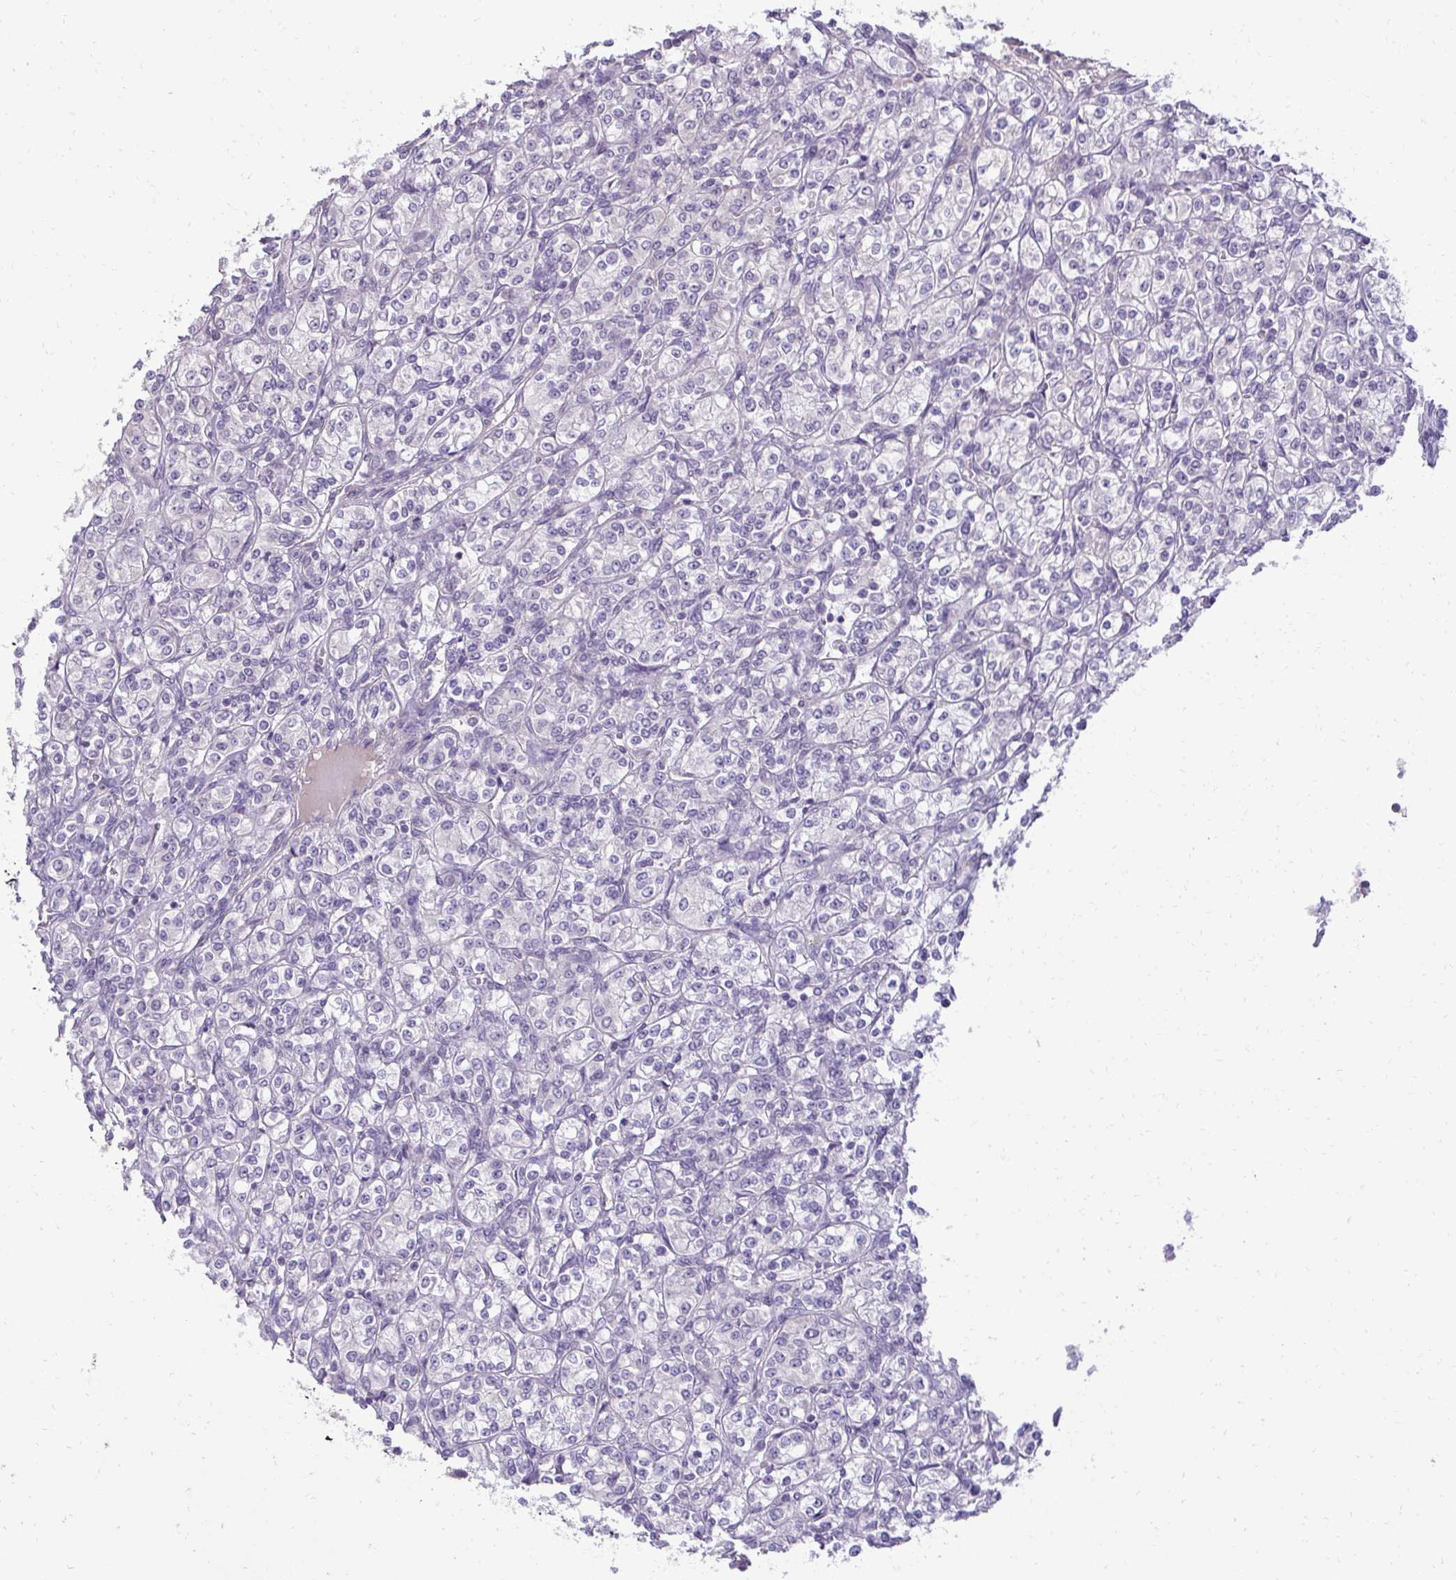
{"staining": {"intensity": "negative", "quantity": "none", "location": "none"}, "tissue": "renal cancer", "cell_type": "Tumor cells", "image_type": "cancer", "snomed": [{"axis": "morphology", "description": "Adenocarcinoma, NOS"}, {"axis": "topography", "description": "Kidney"}], "caption": "Tumor cells are negative for protein expression in human adenocarcinoma (renal).", "gene": "SLC30A3", "patient": {"sex": "male", "age": 77}}